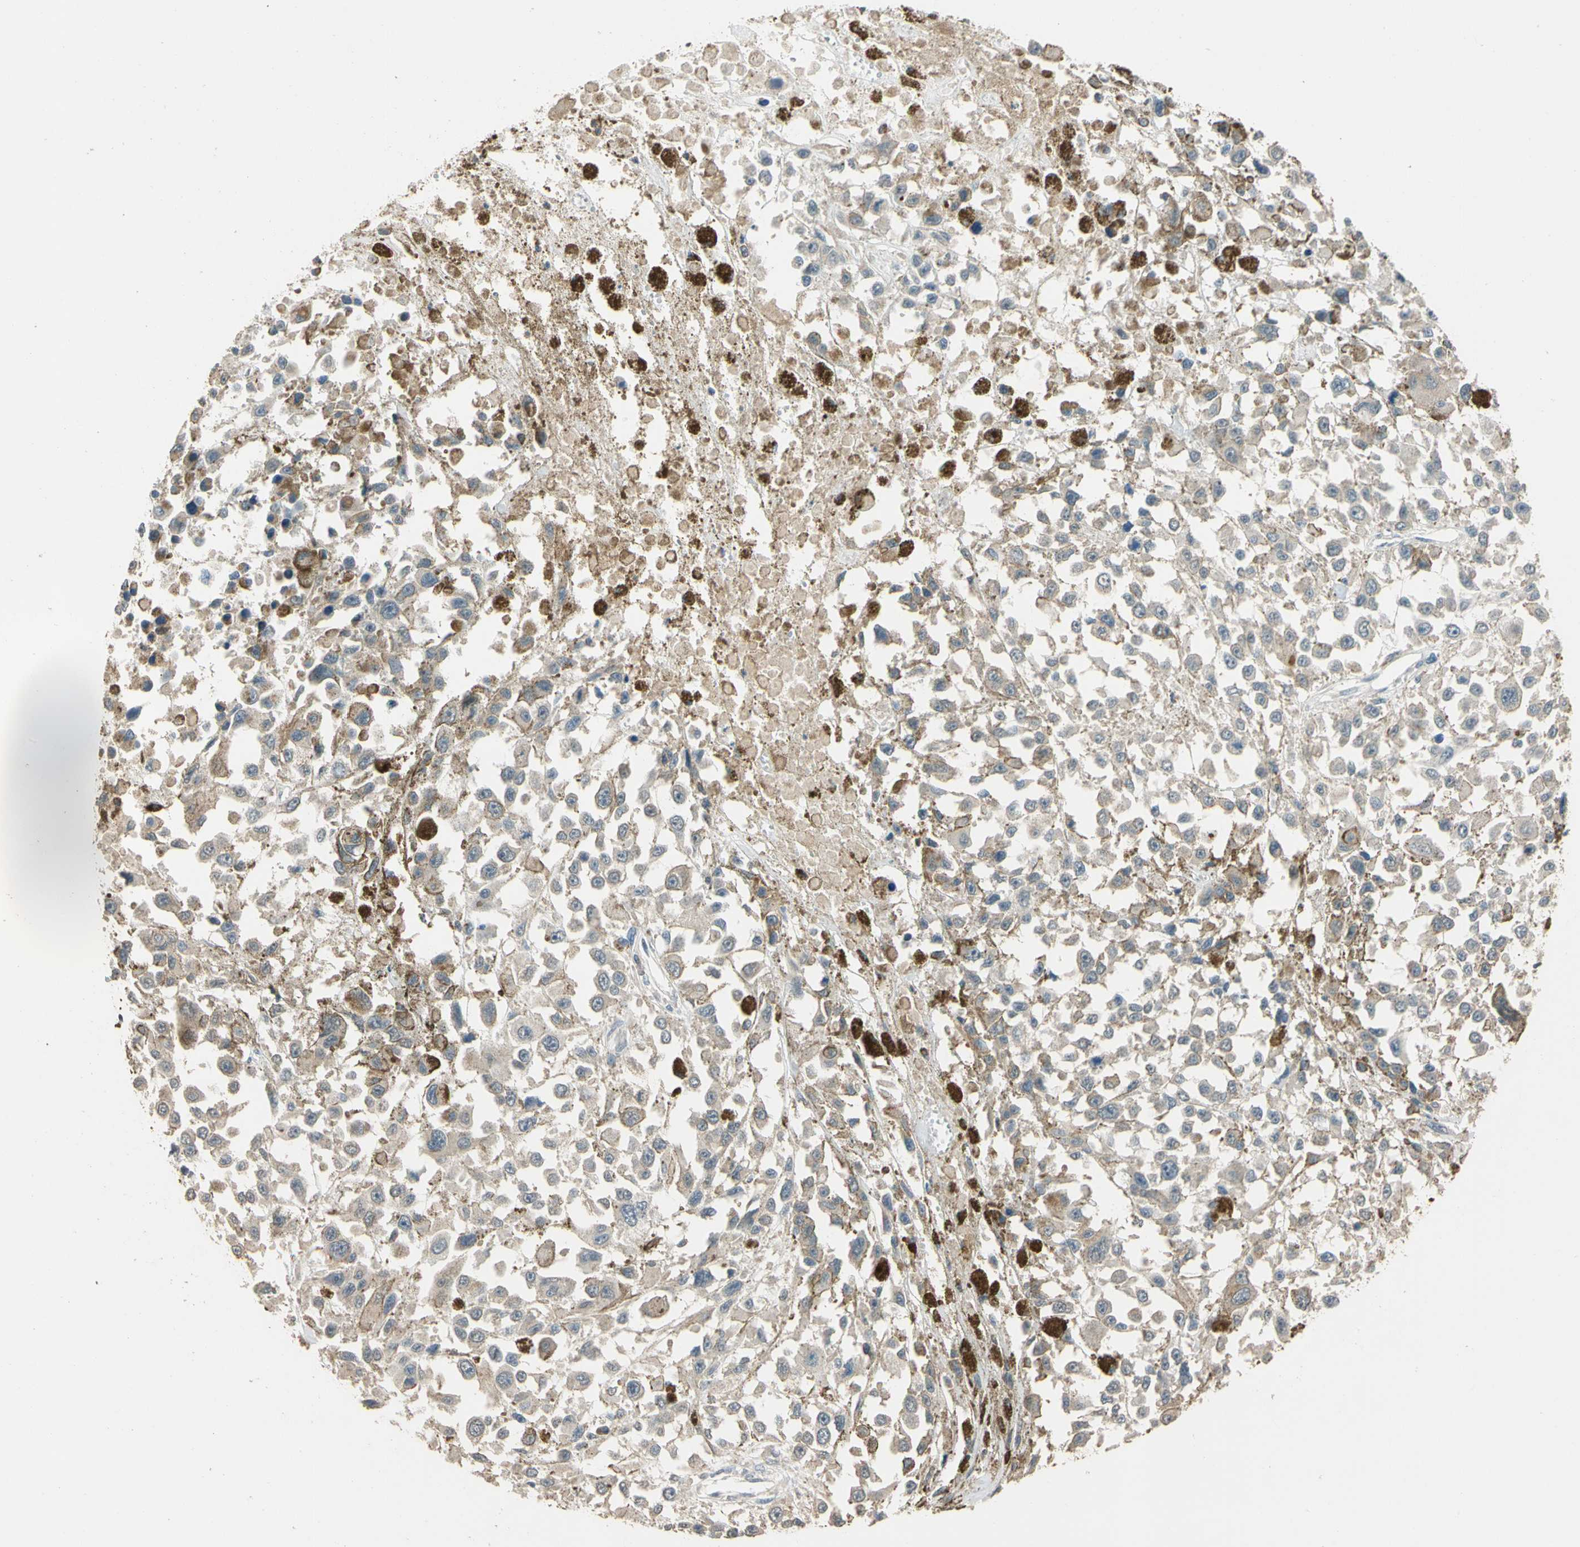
{"staining": {"intensity": "weak", "quantity": "25%-75%", "location": "cytoplasmic/membranous"}, "tissue": "melanoma", "cell_type": "Tumor cells", "image_type": "cancer", "snomed": [{"axis": "morphology", "description": "Malignant melanoma, Metastatic site"}, {"axis": "topography", "description": "Lymph node"}], "caption": "Melanoma stained with a protein marker reveals weak staining in tumor cells.", "gene": "MAP3K7", "patient": {"sex": "male", "age": 59}}